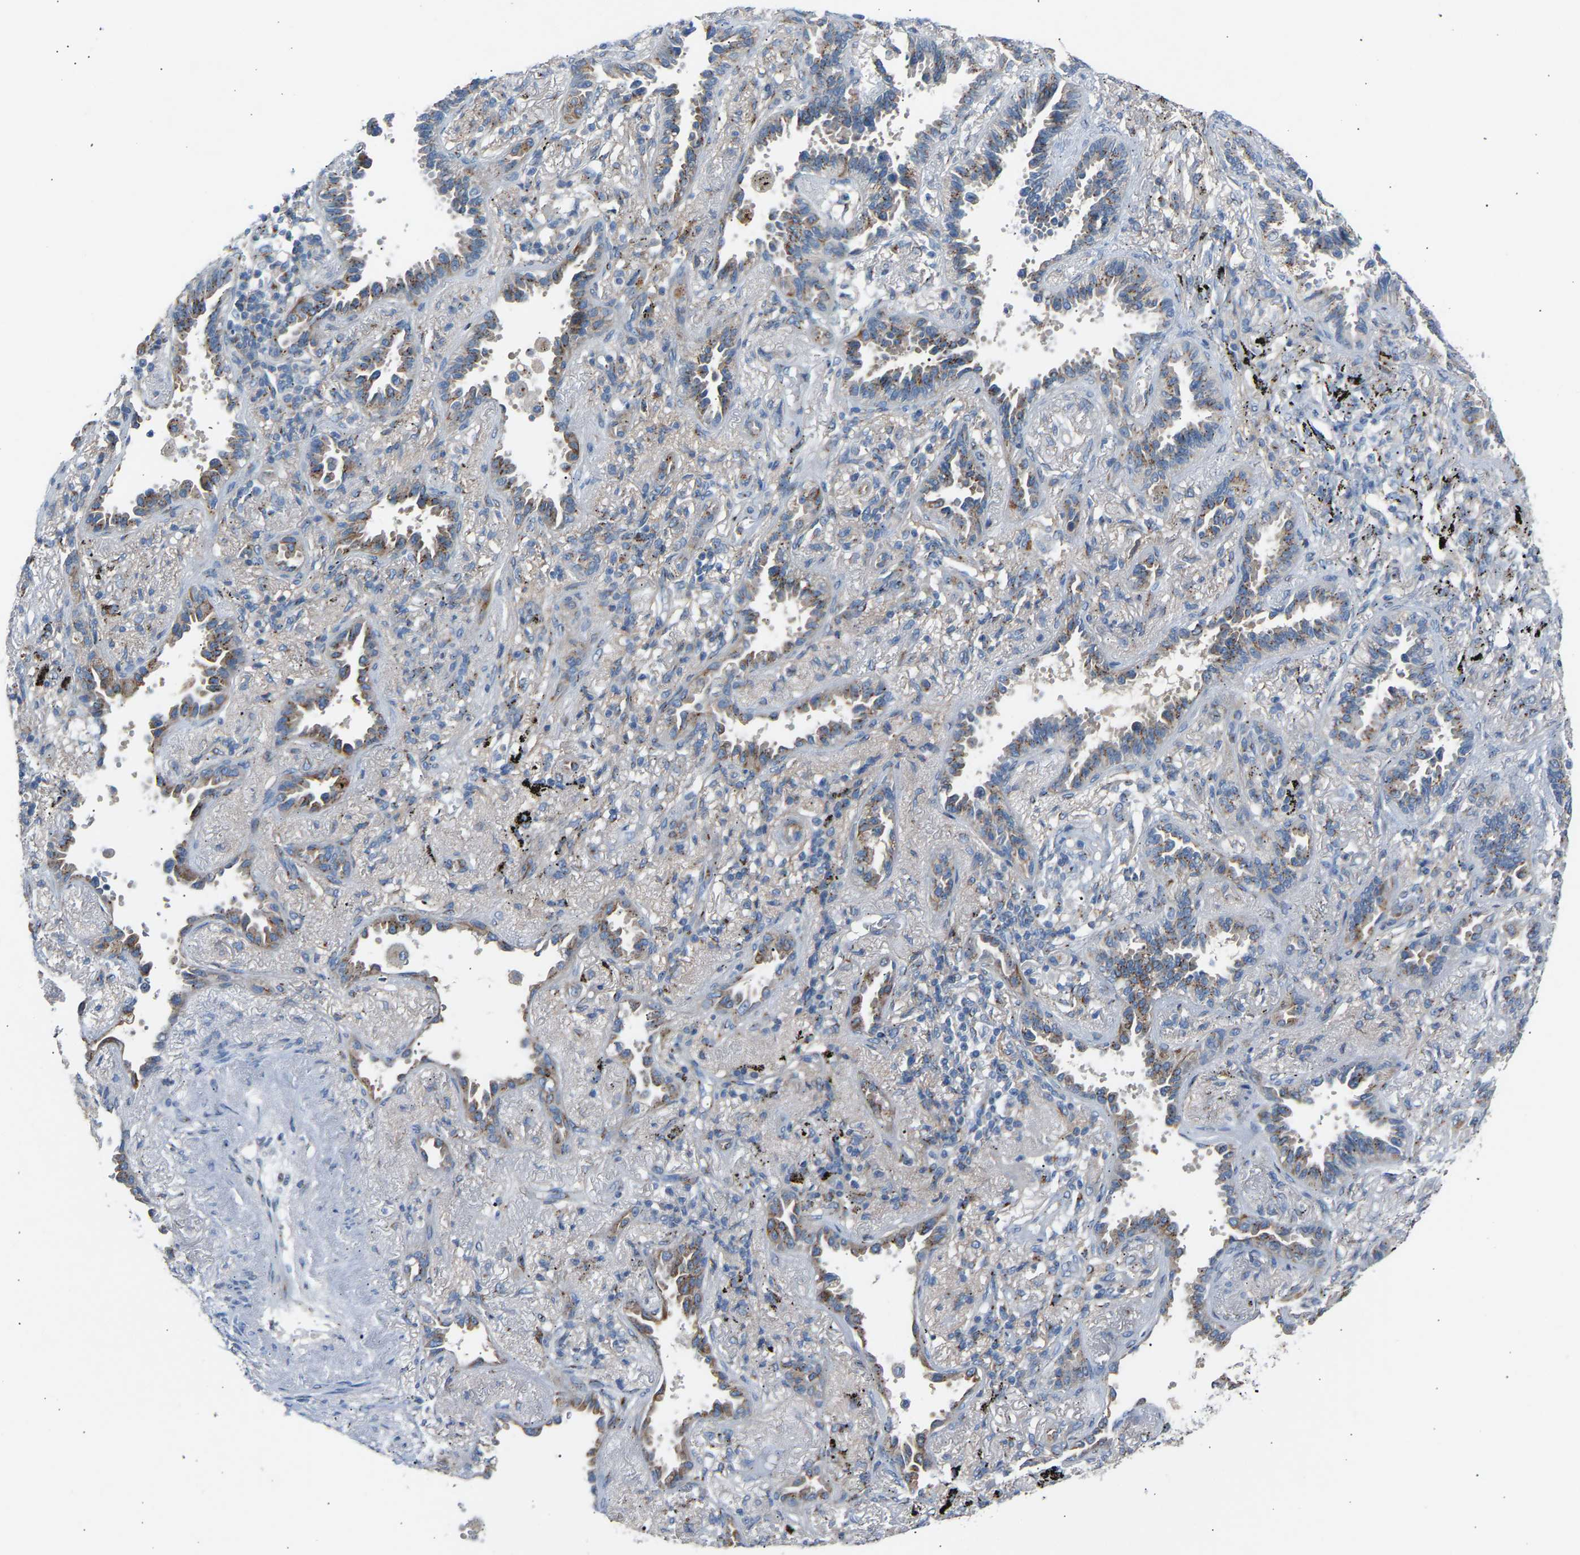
{"staining": {"intensity": "moderate", "quantity": "25%-75%", "location": "cytoplasmic/membranous"}, "tissue": "lung cancer", "cell_type": "Tumor cells", "image_type": "cancer", "snomed": [{"axis": "morphology", "description": "Adenocarcinoma, NOS"}, {"axis": "topography", "description": "Lung"}], "caption": "Adenocarcinoma (lung) stained with a protein marker displays moderate staining in tumor cells.", "gene": "CYREN", "patient": {"sex": "male", "age": 59}}